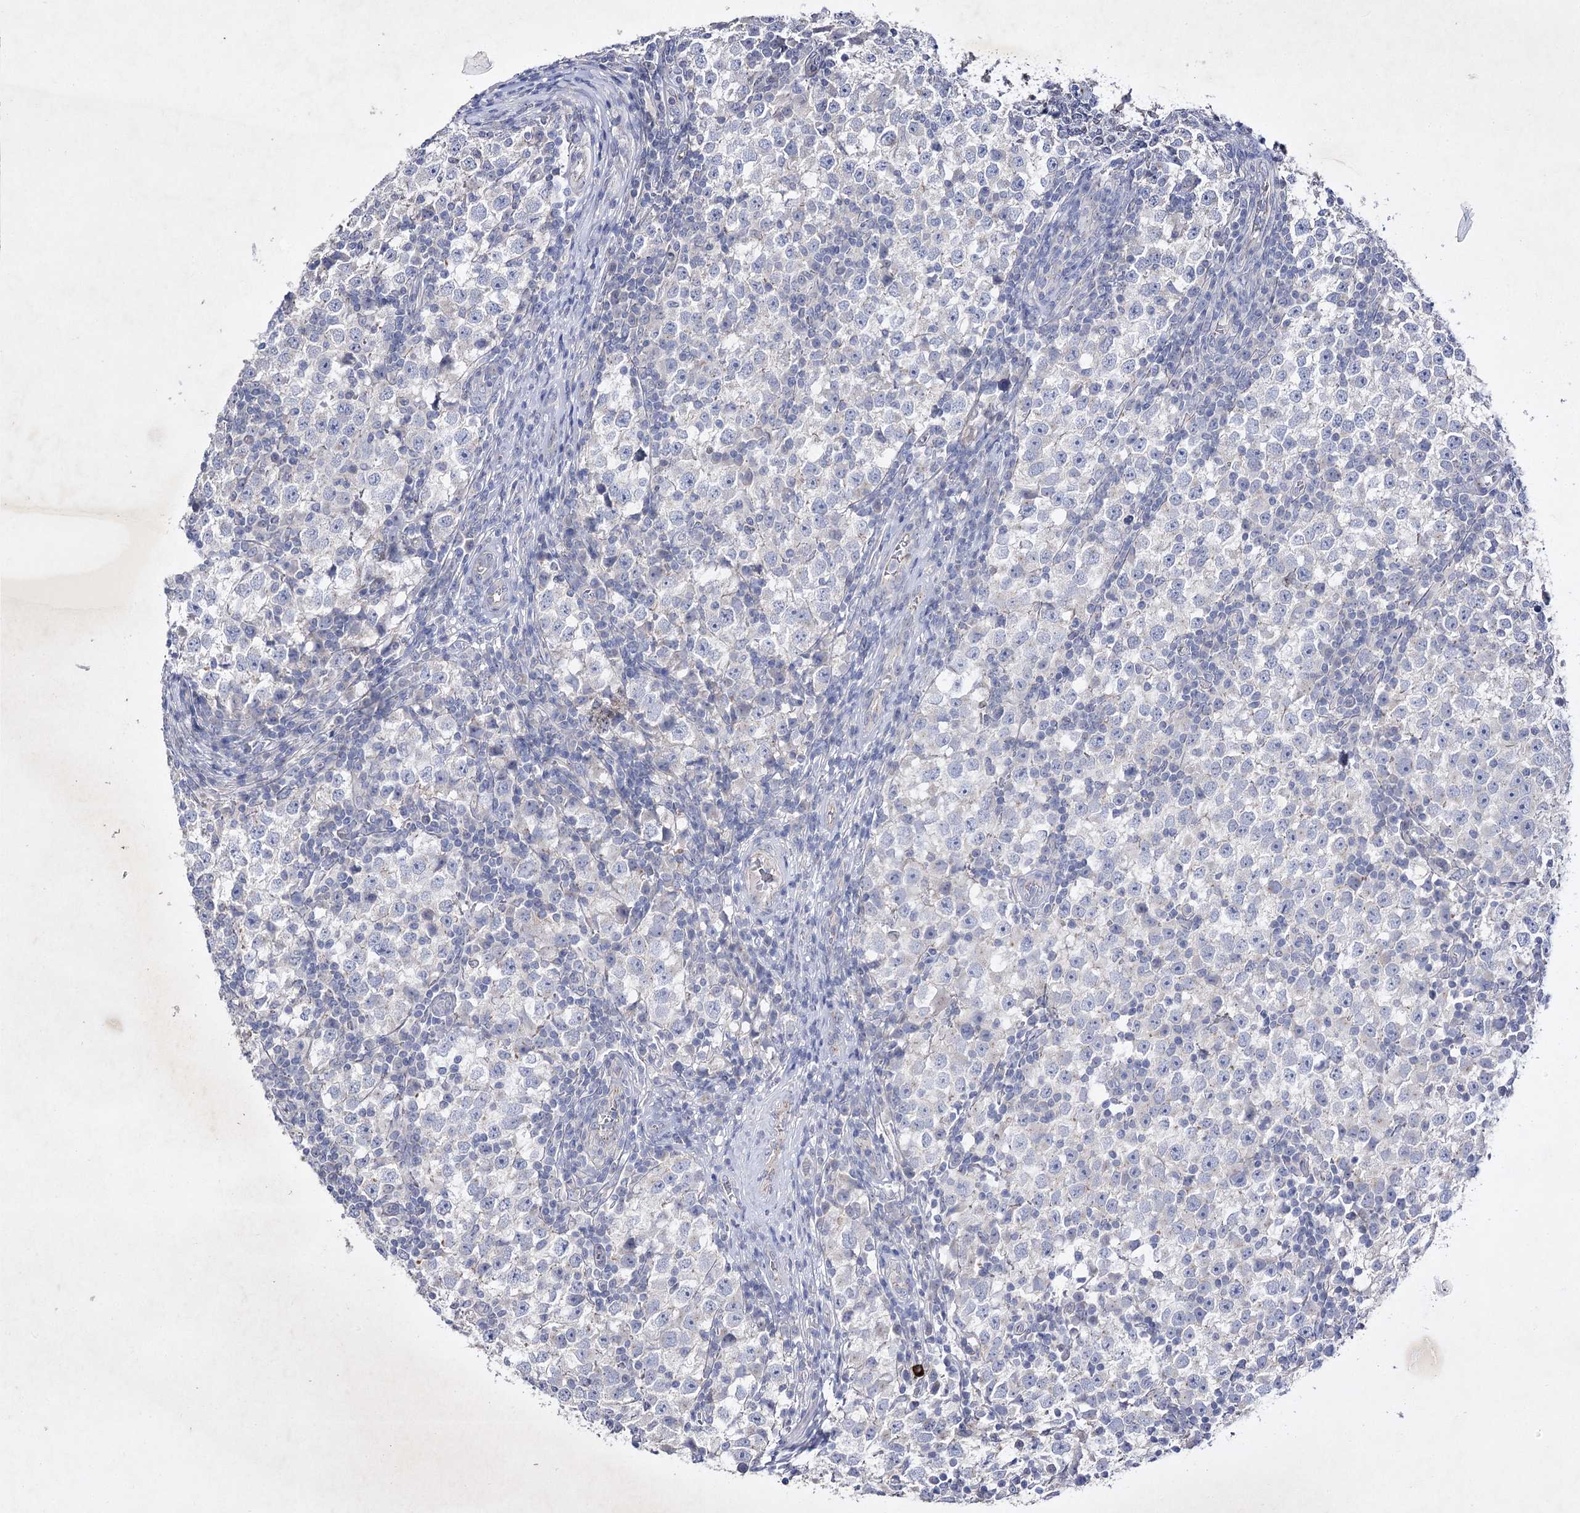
{"staining": {"intensity": "negative", "quantity": "none", "location": "none"}, "tissue": "testis cancer", "cell_type": "Tumor cells", "image_type": "cancer", "snomed": [{"axis": "morphology", "description": "Seminoma, NOS"}, {"axis": "topography", "description": "Testis"}], "caption": "An immunohistochemistry (IHC) histopathology image of seminoma (testis) is shown. There is no staining in tumor cells of seminoma (testis).", "gene": "COX15", "patient": {"sex": "male", "age": 65}}